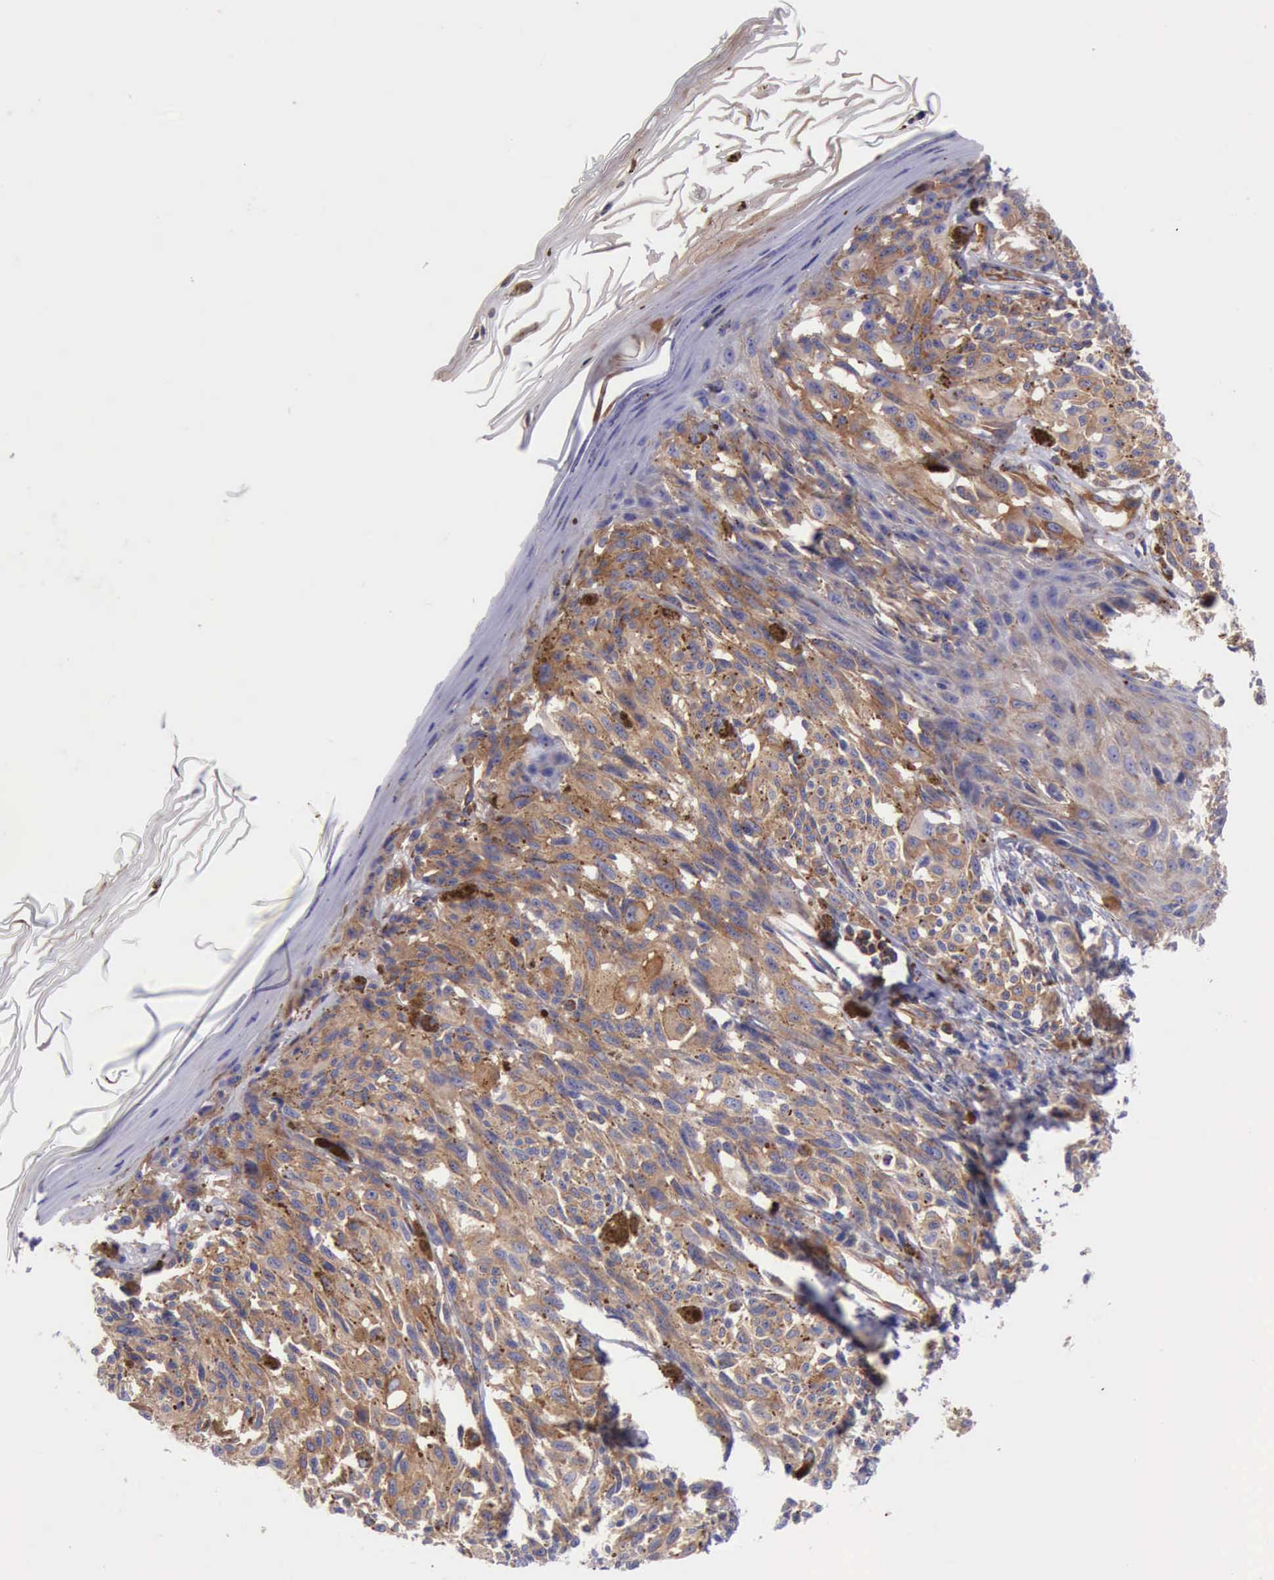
{"staining": {"intensity": "moderate", "quantity": ">75%", "location": "cytoplasmic/membranous"}, "tissue": "melanoma", "cell_type": "Tumor cells", "image_type": "cancer", "snomed": [{"axis": "morphology", "description": "Malignant melanoma, NOS"}, {"axis": "topography", "description": "Skin"}], "caption": "A medium amount of moderate cytoplasmic/membranous expression is present in approximately >75% of tumor cells in malignant melanoma tissue.", "gene": "FLNA", "patient": {"sex": "female", "age": 72}}